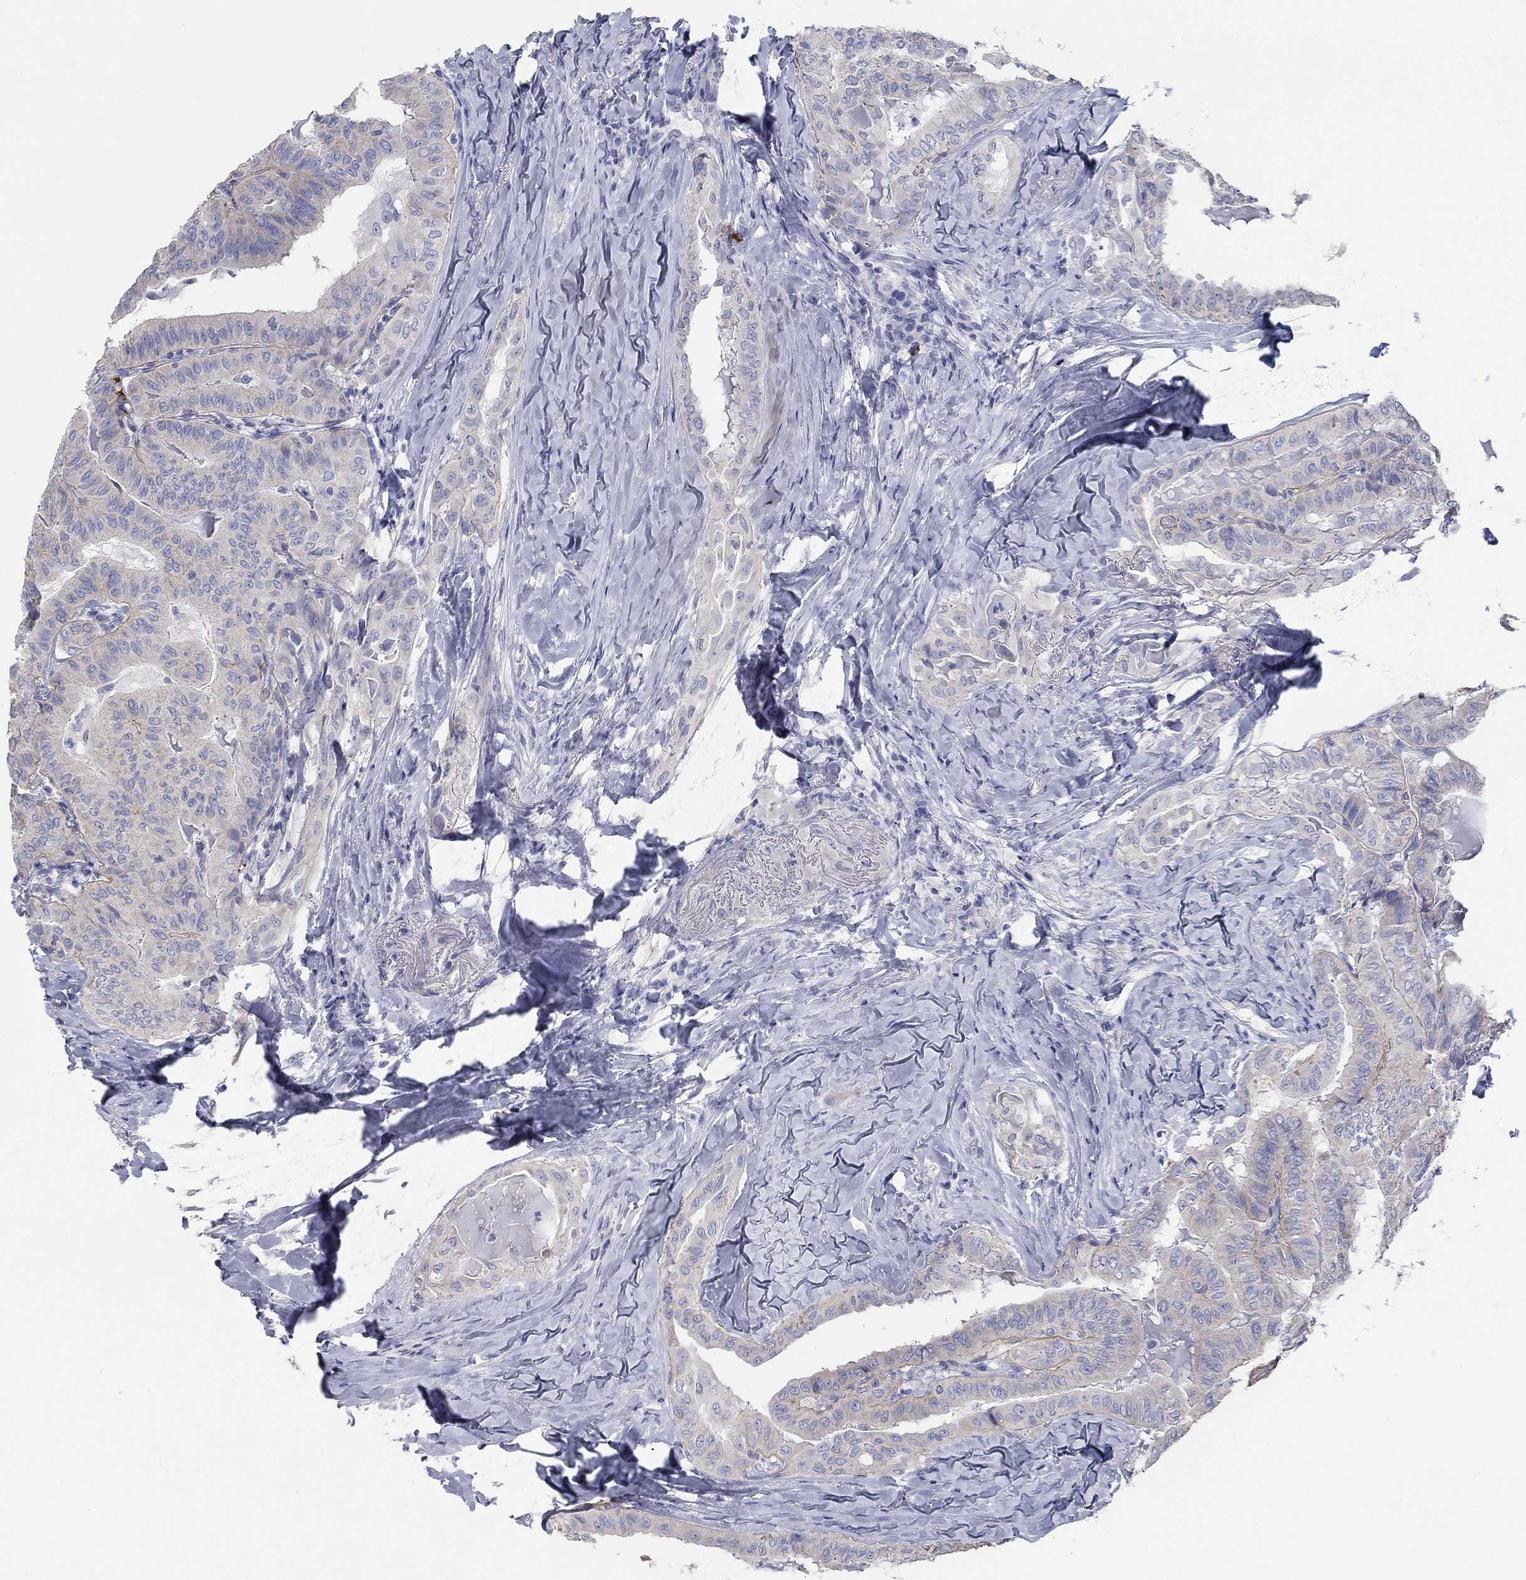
{"staining": {"intensity": "negative", "quantity": "none", "location": "none"}, "tissue": "thyroid cancer", "cell_type": "Tumor cells", "image_type": "cancer", "snomed": [{"axis": "morphology", "description": "Papillary adenocarcinoma, NOS"}, {"axis": "topography", "description": "Thyroid gland"}], "caption": "The histopathology image demonstrates no staining of tumor cells in thyroid cancer.", "gene": "APOC3", "patient": {"sex": "female", "age": 68}}